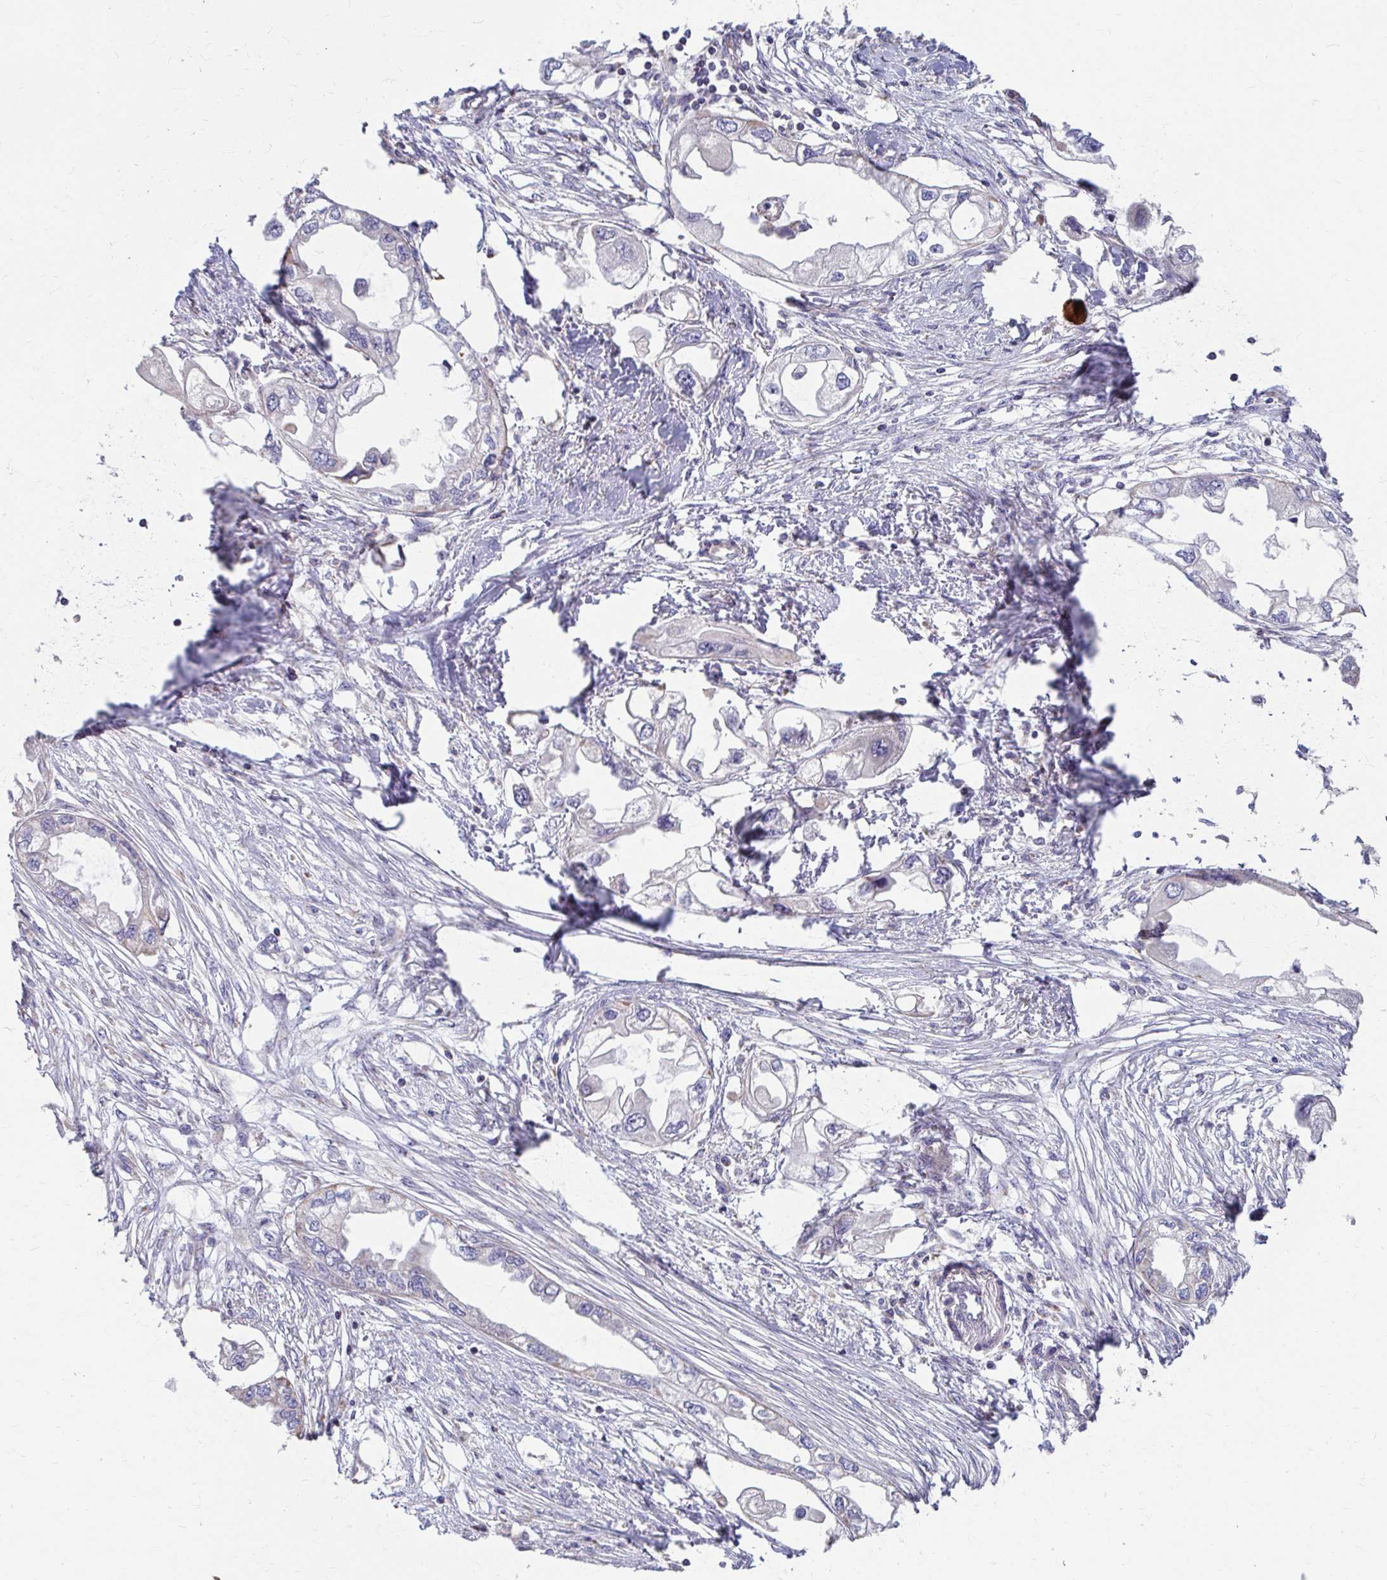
{"staining": {"intensity": "negative", "quantity": "none", "location": "none"}, "tissue": "endometrial cancer", "cell_type": "Tumor cells", "image_type": "cancer", "snomed": [{"axis": "morphology", "description": "Adenocarcinoma, NOS"}, {"axis": "morphology", "description": "Adenocarcinoma, metastatic, NOS"}, {"axis": "topography", "description": "Adipose tissue"}, {"axis": "topography", "description": "Endometrium"}], "caption": "A histopathology image of endometrial cancer (metastatic adenocarcinoma) stained for a protein displays no brown staining in tumor cells. The staining was performed using DAB to visualize the protein expression in brown, while the nuclei were stained in blue with hematoxylin (Magnification: 20x).", "gene": "RCC1L", "patient": {"sex": "female", "age": 67}}